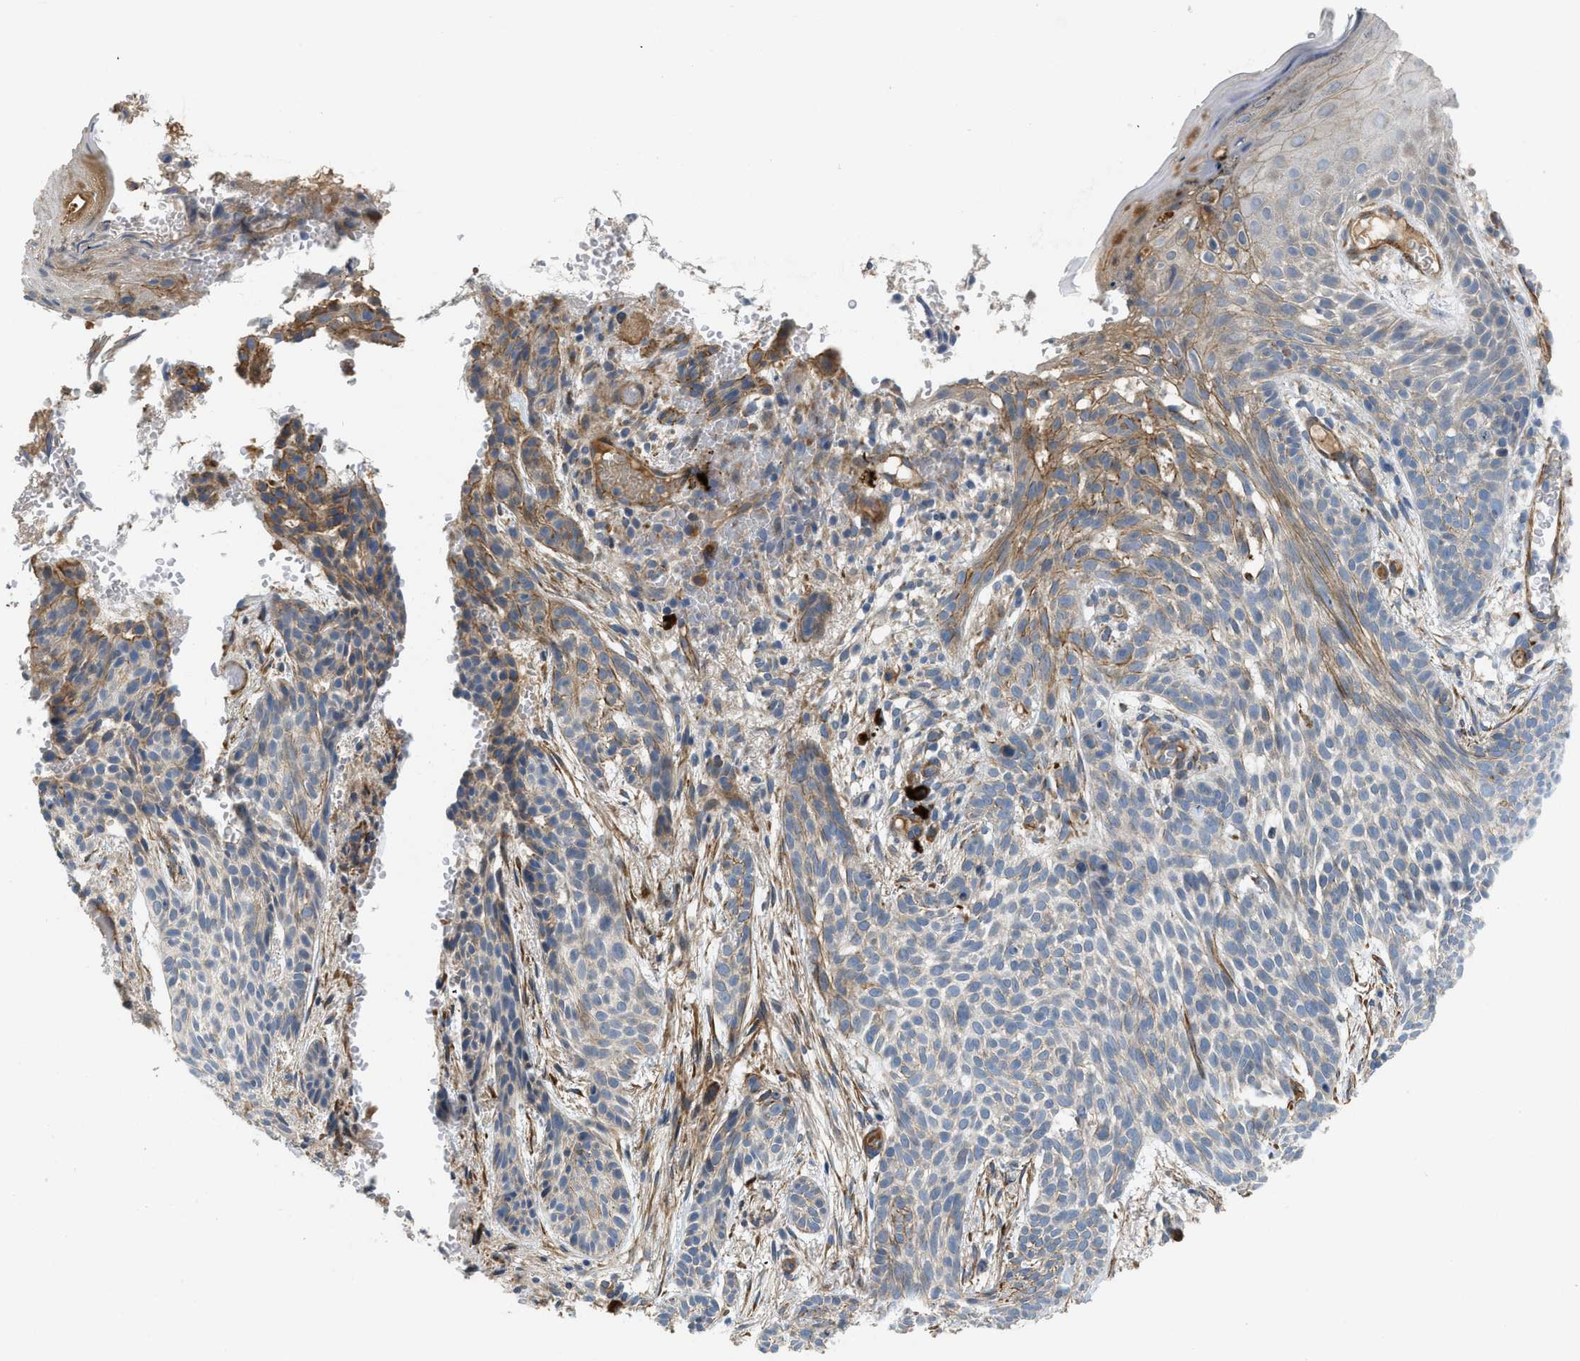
{"staining": {"intensity": "moderate", "quantity": "<25%", "location": "cytoplasmic/membranous"}, "tissue": "skin cancer", "cell_type": "Tumor cells", "image_type": "cancer", "snomed": [{"axis": "morphology", "description": "Basal cell carcinoma"}, {"axis": "topography", "description": "Skin"}], "caption": "Basal cell carcinoma (skin) was stained to show a protein in brown. There is low levels of moderate cytoplasmic/membranous expression in about <25% of tumor cells.", "gene": "BMPR1A", "patient": {"sex": "female", "age": 59}}